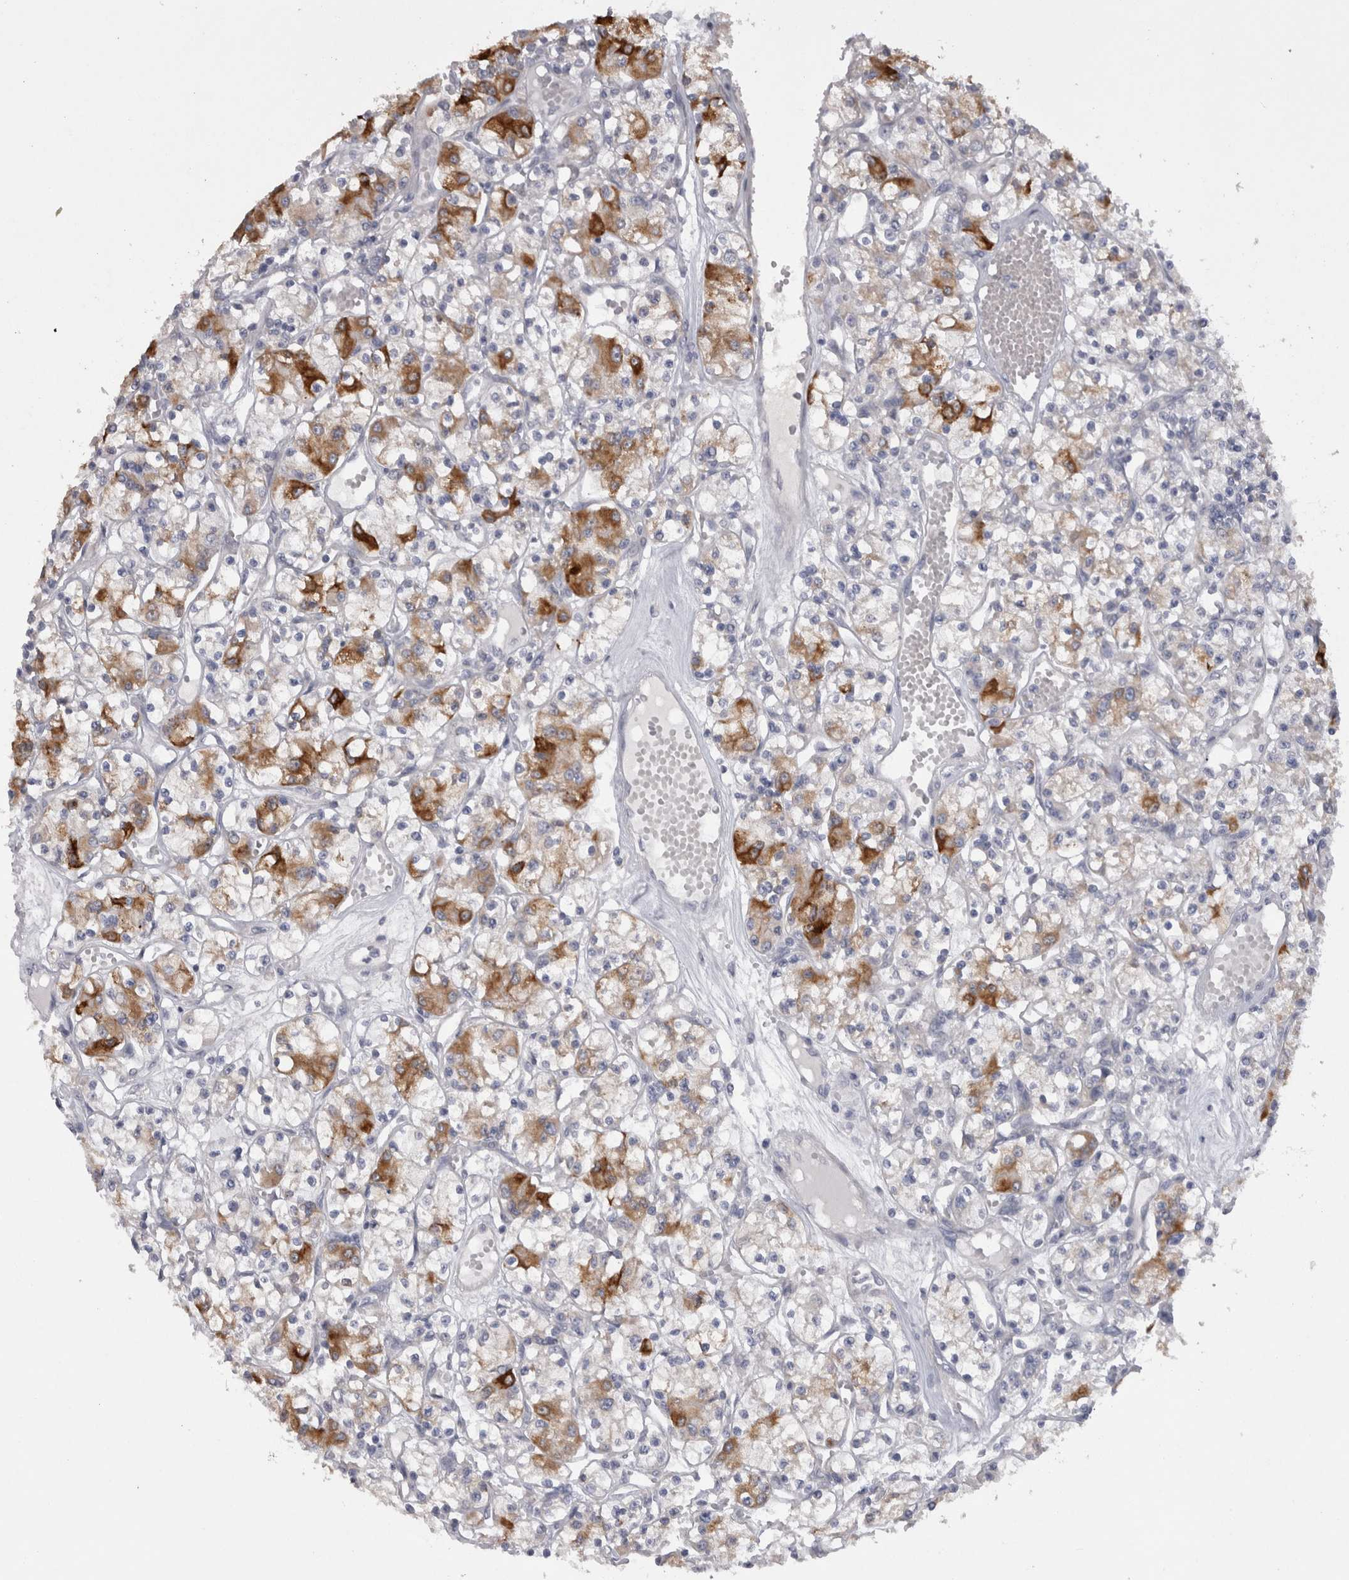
{"staining": {"intensity": "strong", "quantity": "25%-75%", "location": "cytoplasmic/membranous"}, "tissue": "renal cancer", "cell_type": "Tumor cells", "image_type": "cancer", "snomed": [{"axis": "morphology", "description": "Adenocarcinoma, NOS"}, {"axis": "topography", "description": "Kidney"}], "caption": "Adenocarcinoma (renal) stained with immunohistochemistry shows strong cytoplasmic/membranous expression in approximately 25%-75% of tumor cells.", "gene": "LRRC40", "patient": {"sex": "female", "age": 59}}